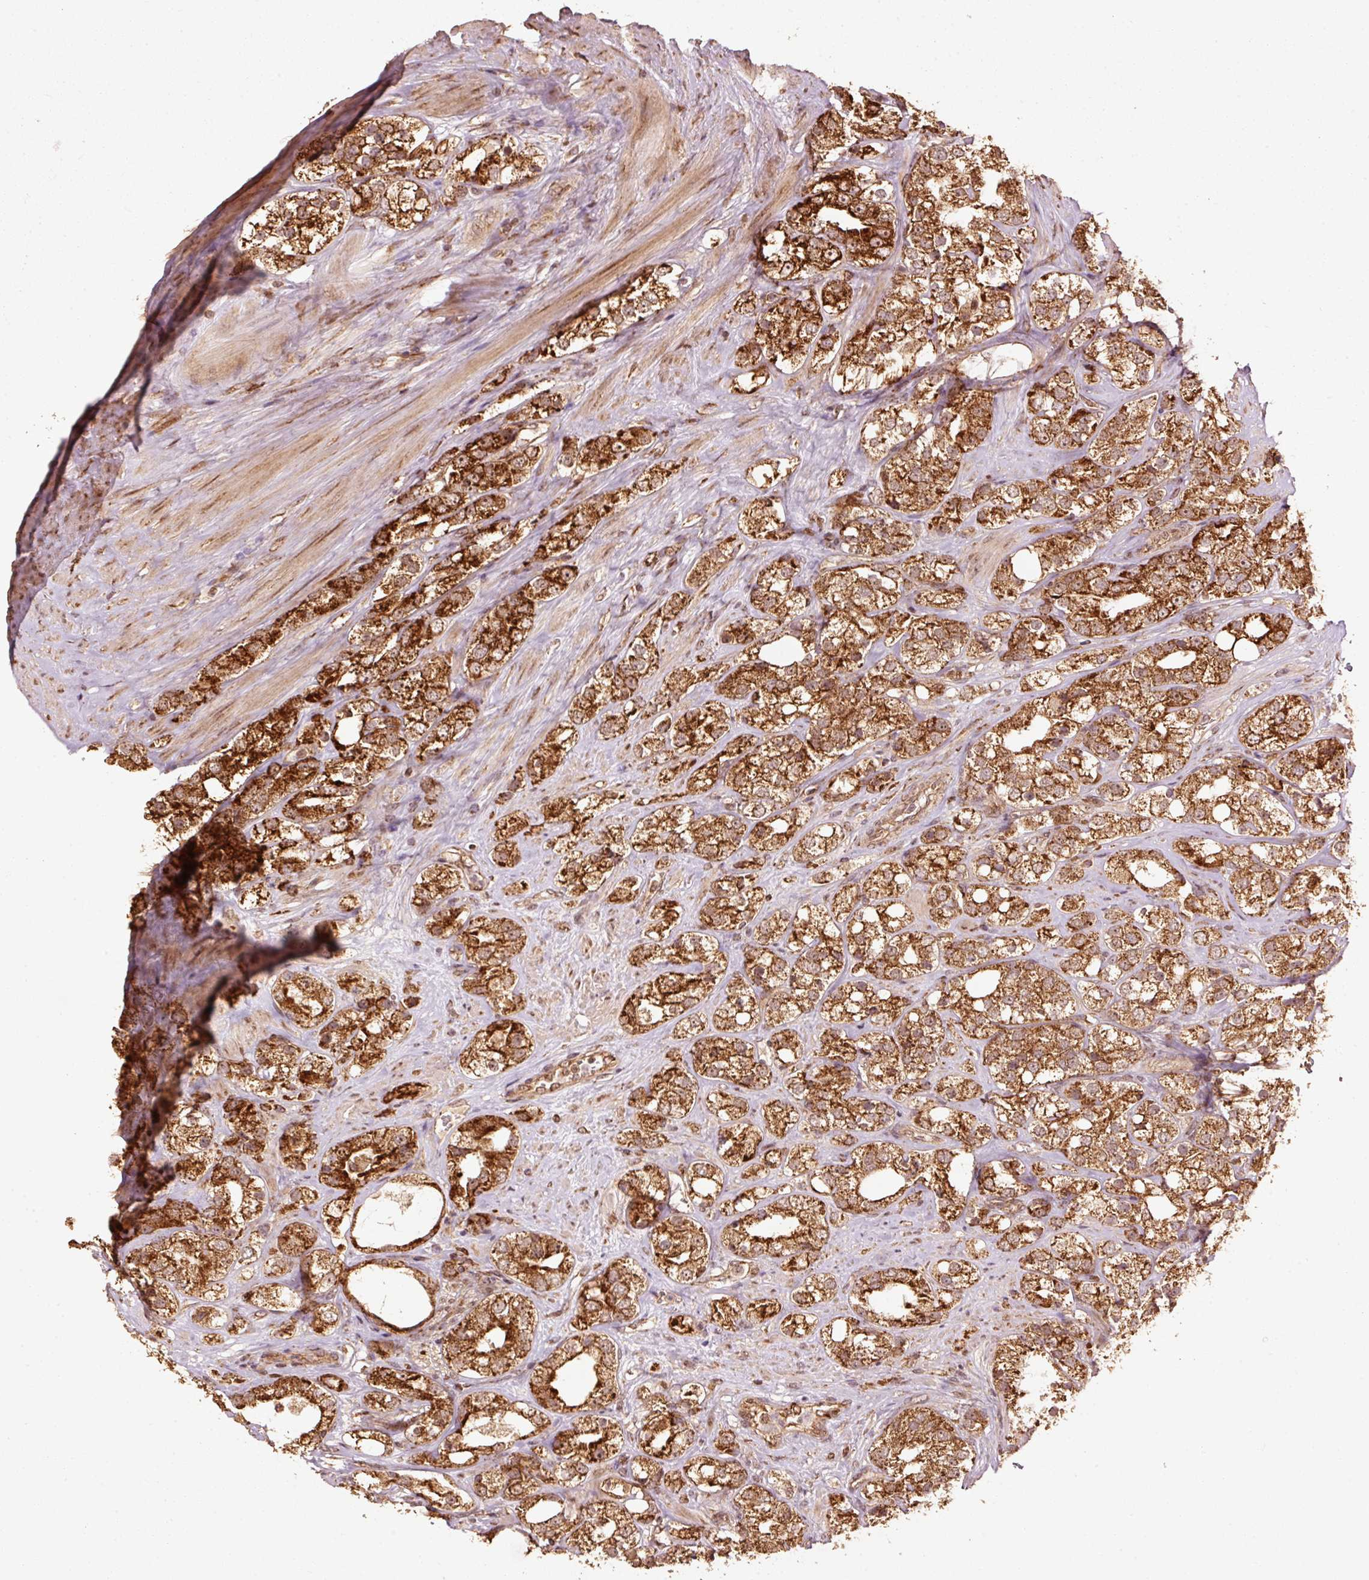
{"staining": {"intensity": "strong", "quantity": ">75%", "location": "cytoplasmic/membranous"}, "tissue": "prostate cancer", "cell_type": "Tumor cells", "image_type": "cancer", "snomed": [{"axis": "morphology", "description": "Adenocarcinoma, NOS"}, {"axis": "topography", "description": "Prostate"}], "caption": "Protein expression analysis of human prostate adenocarcinoma reveals strong cytoplasmic/membranous expression in about >75% of tumor cells.", "gene": "MRPL16", "patient": {"sex": "male", "age": 79}}